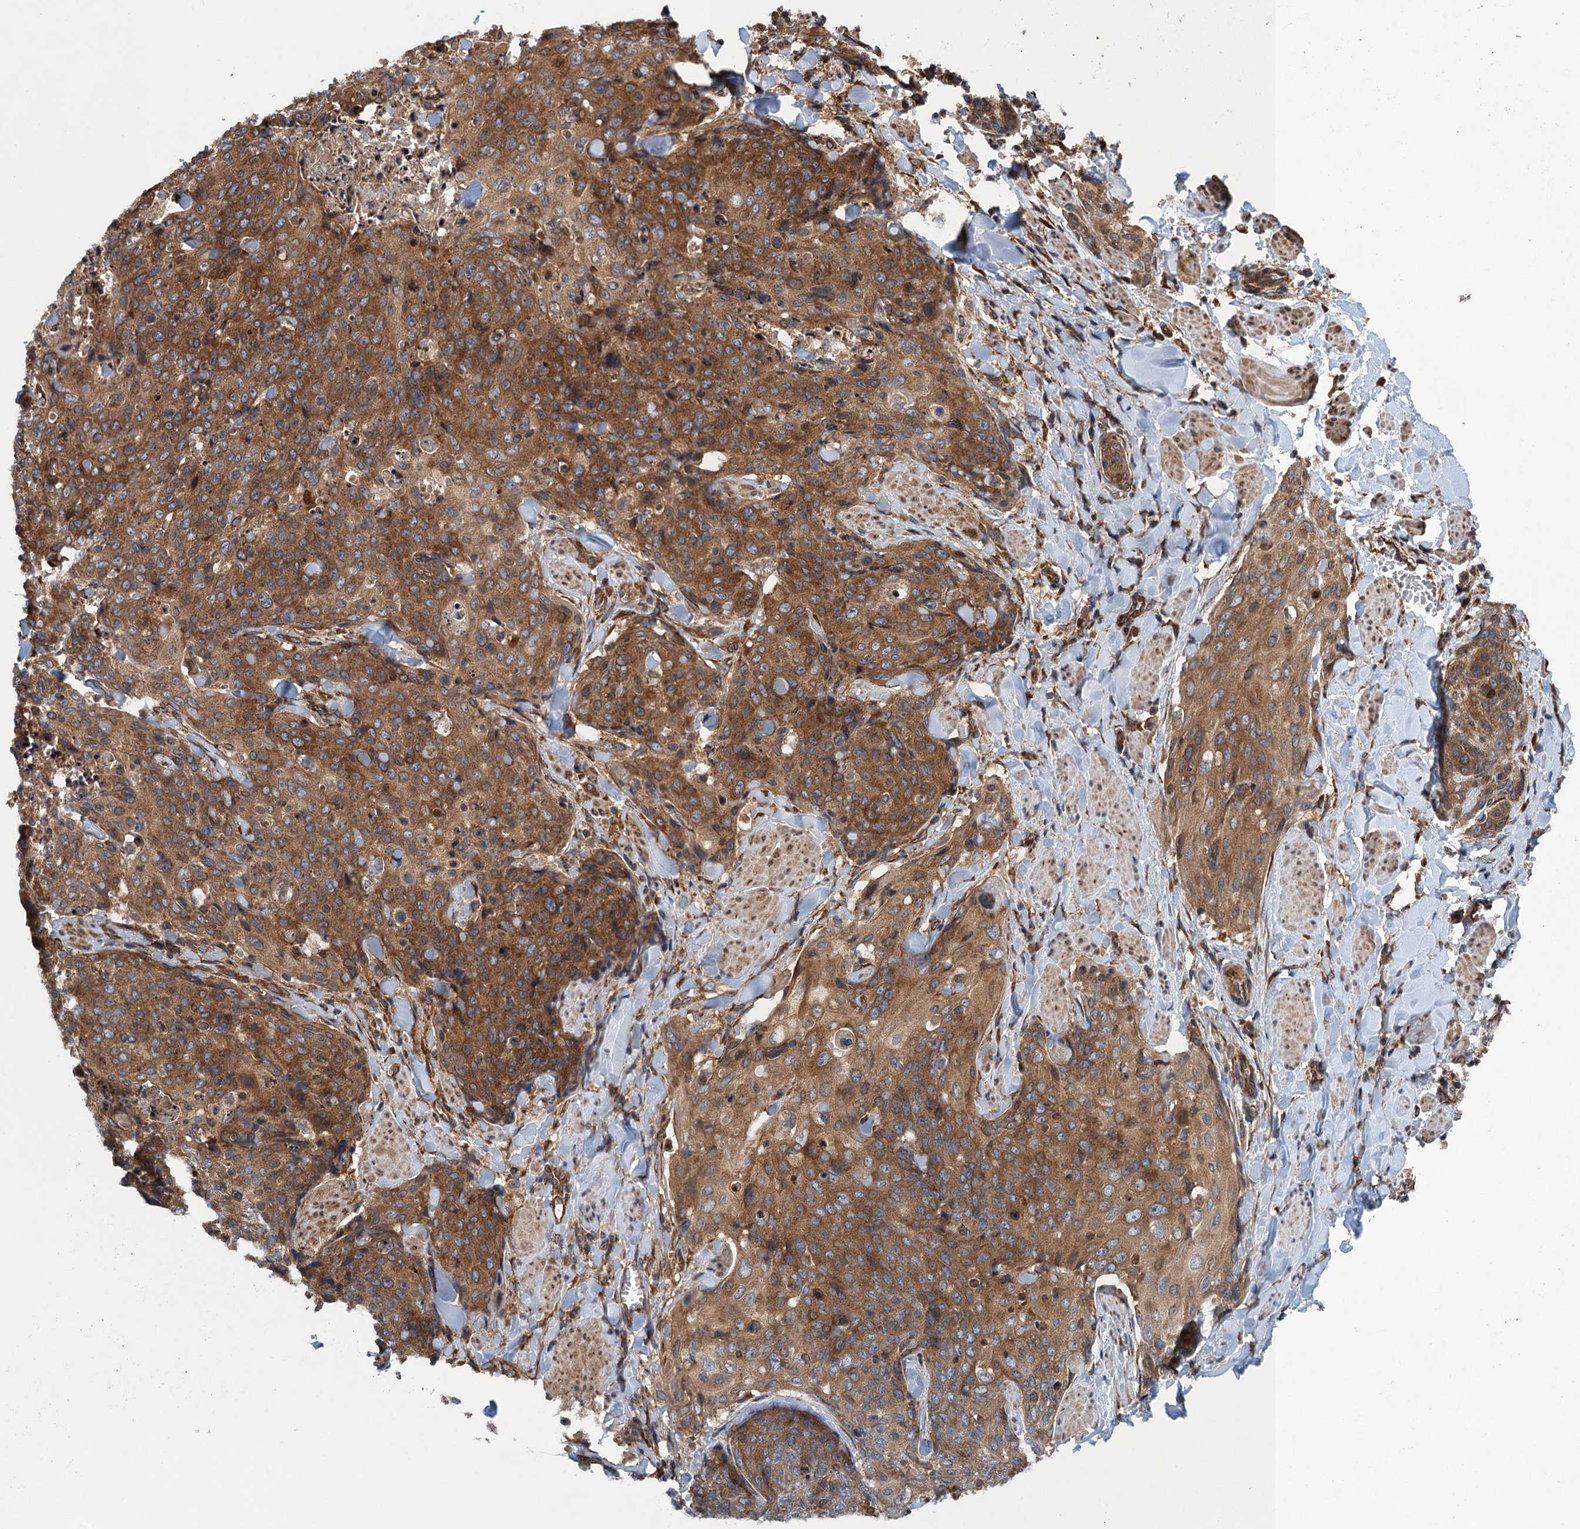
{"staining": {"intensity": "strong", "quantity": ">75%", "location": "cytoplasmic/membranous"}, "tissue": "skin cancer", "cell_type": "Tumor cells", "image_type": "cancer", "snomed": [{"axis": "morphology", "description": "Squamous cell carcinoma, NOS"}, {"axis": "topography", "description": "Skin"}, {"axis": "topography", "description": "Vulva"}], "caption": "Tumor cells demonstrate high levels of strong cytoplasmic/membranous expression in approximately >75% of cells in human skin squamous cell carcinoma.", "gene": "MDM1", "patient": {"sex": "female", "age": 85}}